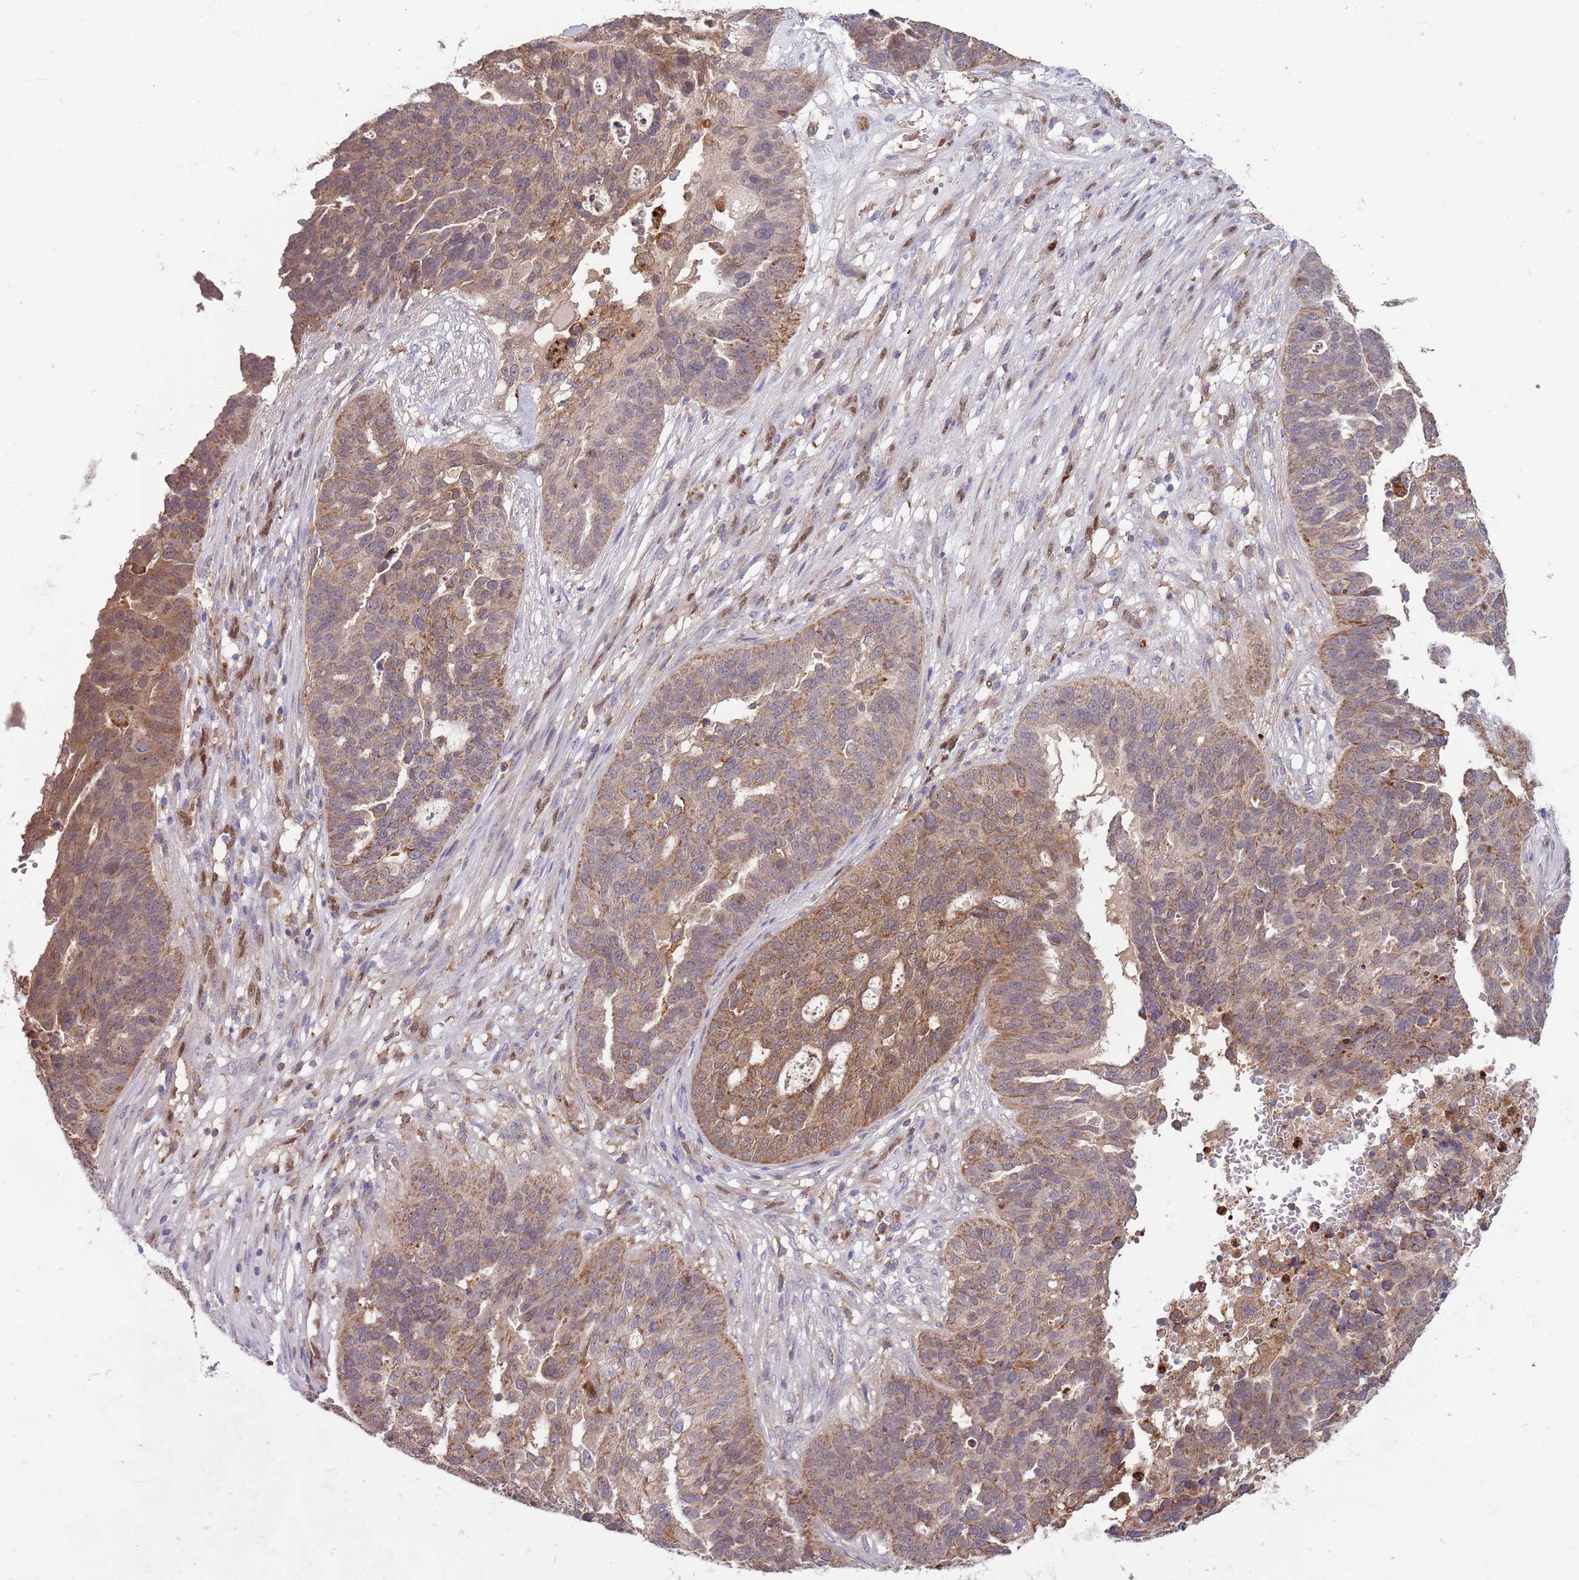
{"staining": {"intensity": "moderate", "quantity": ">75%", "location": "cytoplasmic/membranous"}, "tissue": "ovarian cancer", "cell_type": "Tumor cells", "image_type": "cancer", "snomed": [{"axis": "morphology", "description": "Cystadenocarcinoma, serous, NOS"}, {"axis": "topography", "description": "Ovary"}], "caption": "Immunohistochemistry (IHC) image of neoplastic tissue: human ovarian cancer stained using IHC shows medium levels of moderate protein expression localized specifically in the cytoplasmic/membranous of tumor cells, appearing as a cytoplasmic/membranous brown color.", "gene": "DDT", "patient": {"sex": "female", "age": 59}}